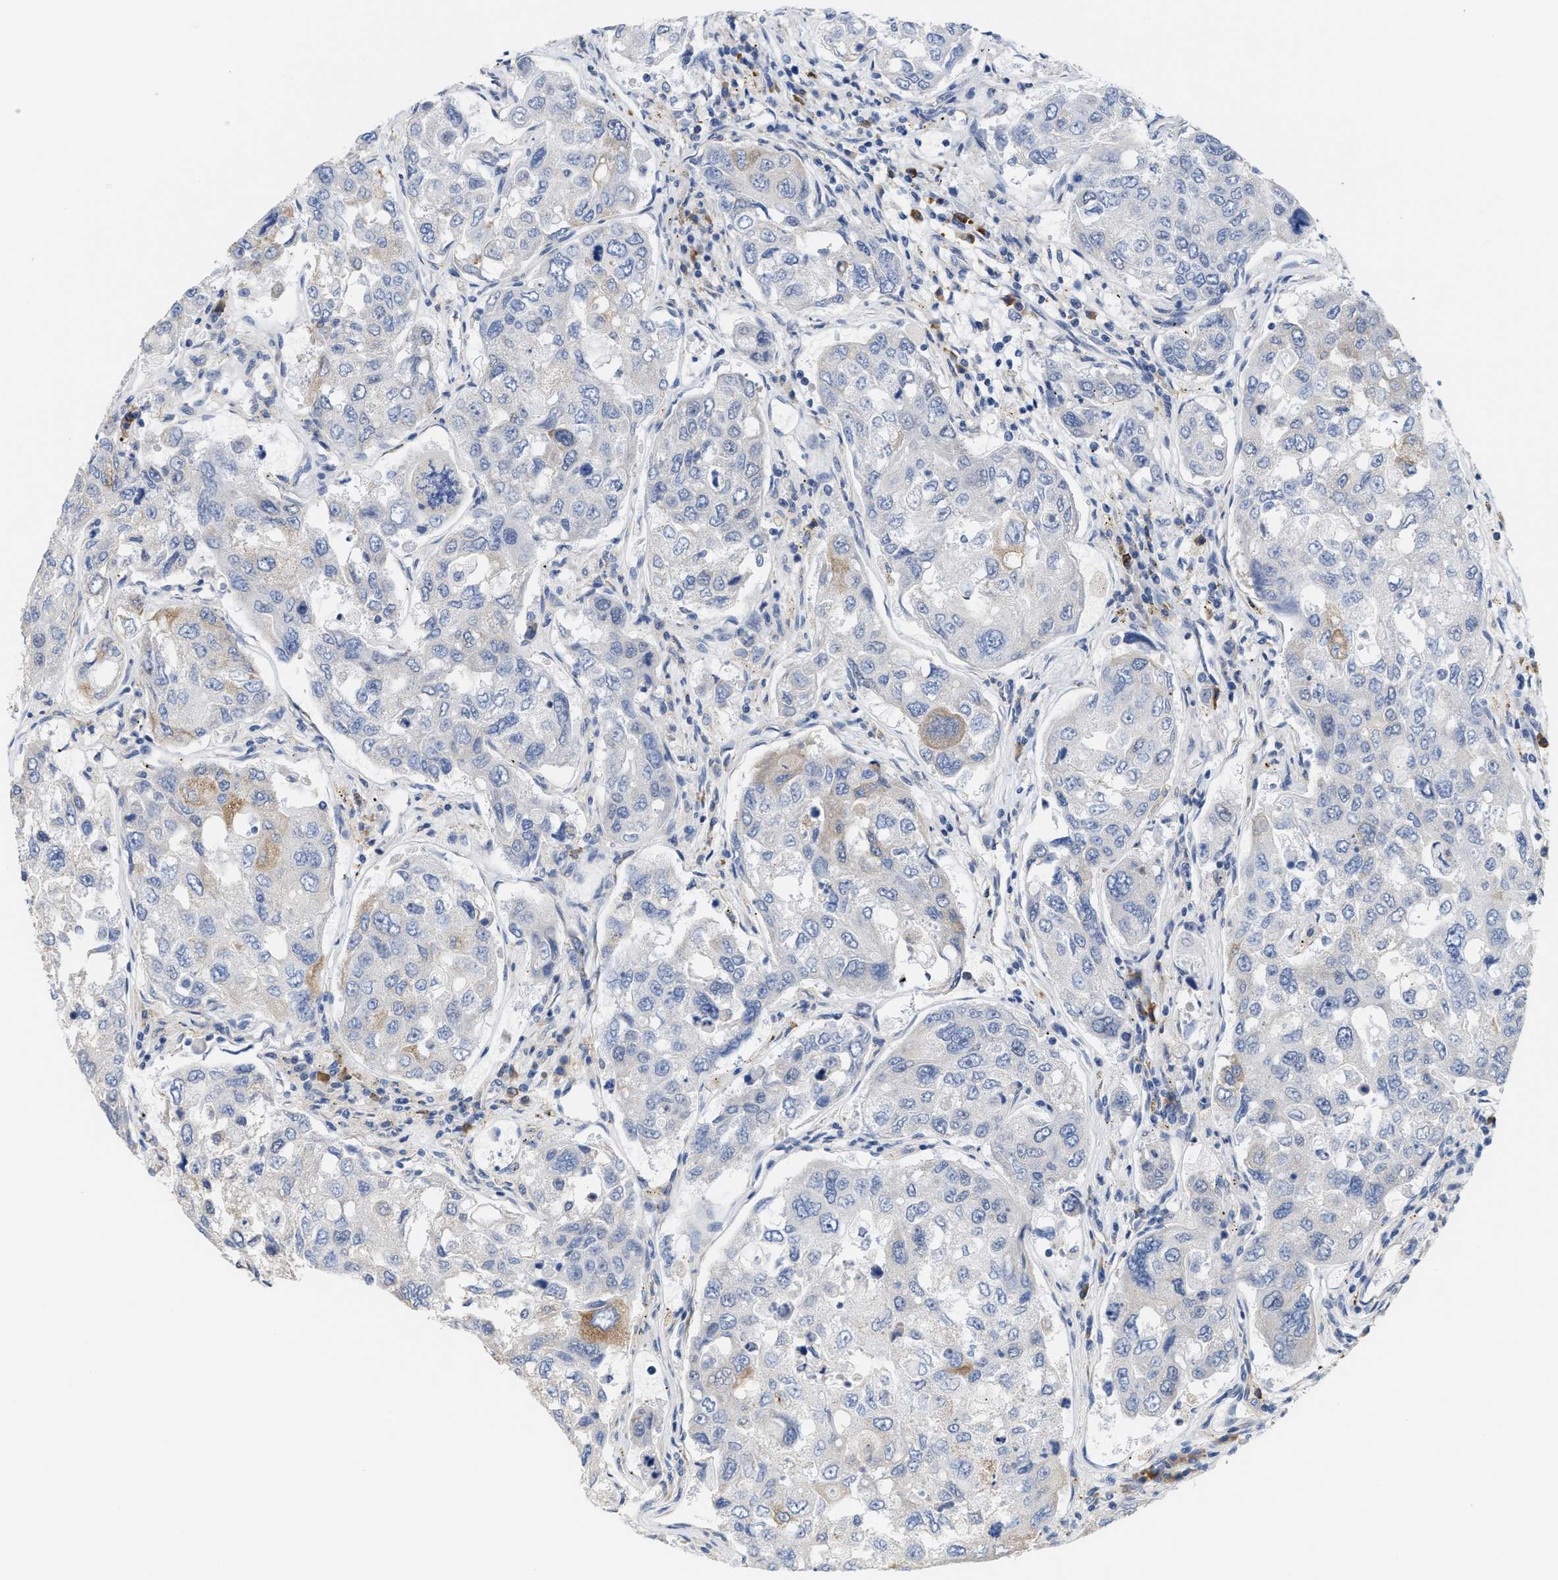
{"staining": {"intensity": "weak", "quantity": "<25%", "location": "cytoplasmic/membranous"}, "tissue": "urothelial cancer", "cell_type": "Tumor cells", "image_type": "cancer", "snomed": [{"axis": "morphology", "description": "Urothelial carcinoma, High grade"}, {"axis": "topography", "description": "Lymph node"}, {"axis": "topography", "description": "Urinary bladder"}], "caption": "There is no significant positivity in tumor cells of urothelial cancer.", "gene": "RYR2", "patient": {"sex": "male", "age": 51}}